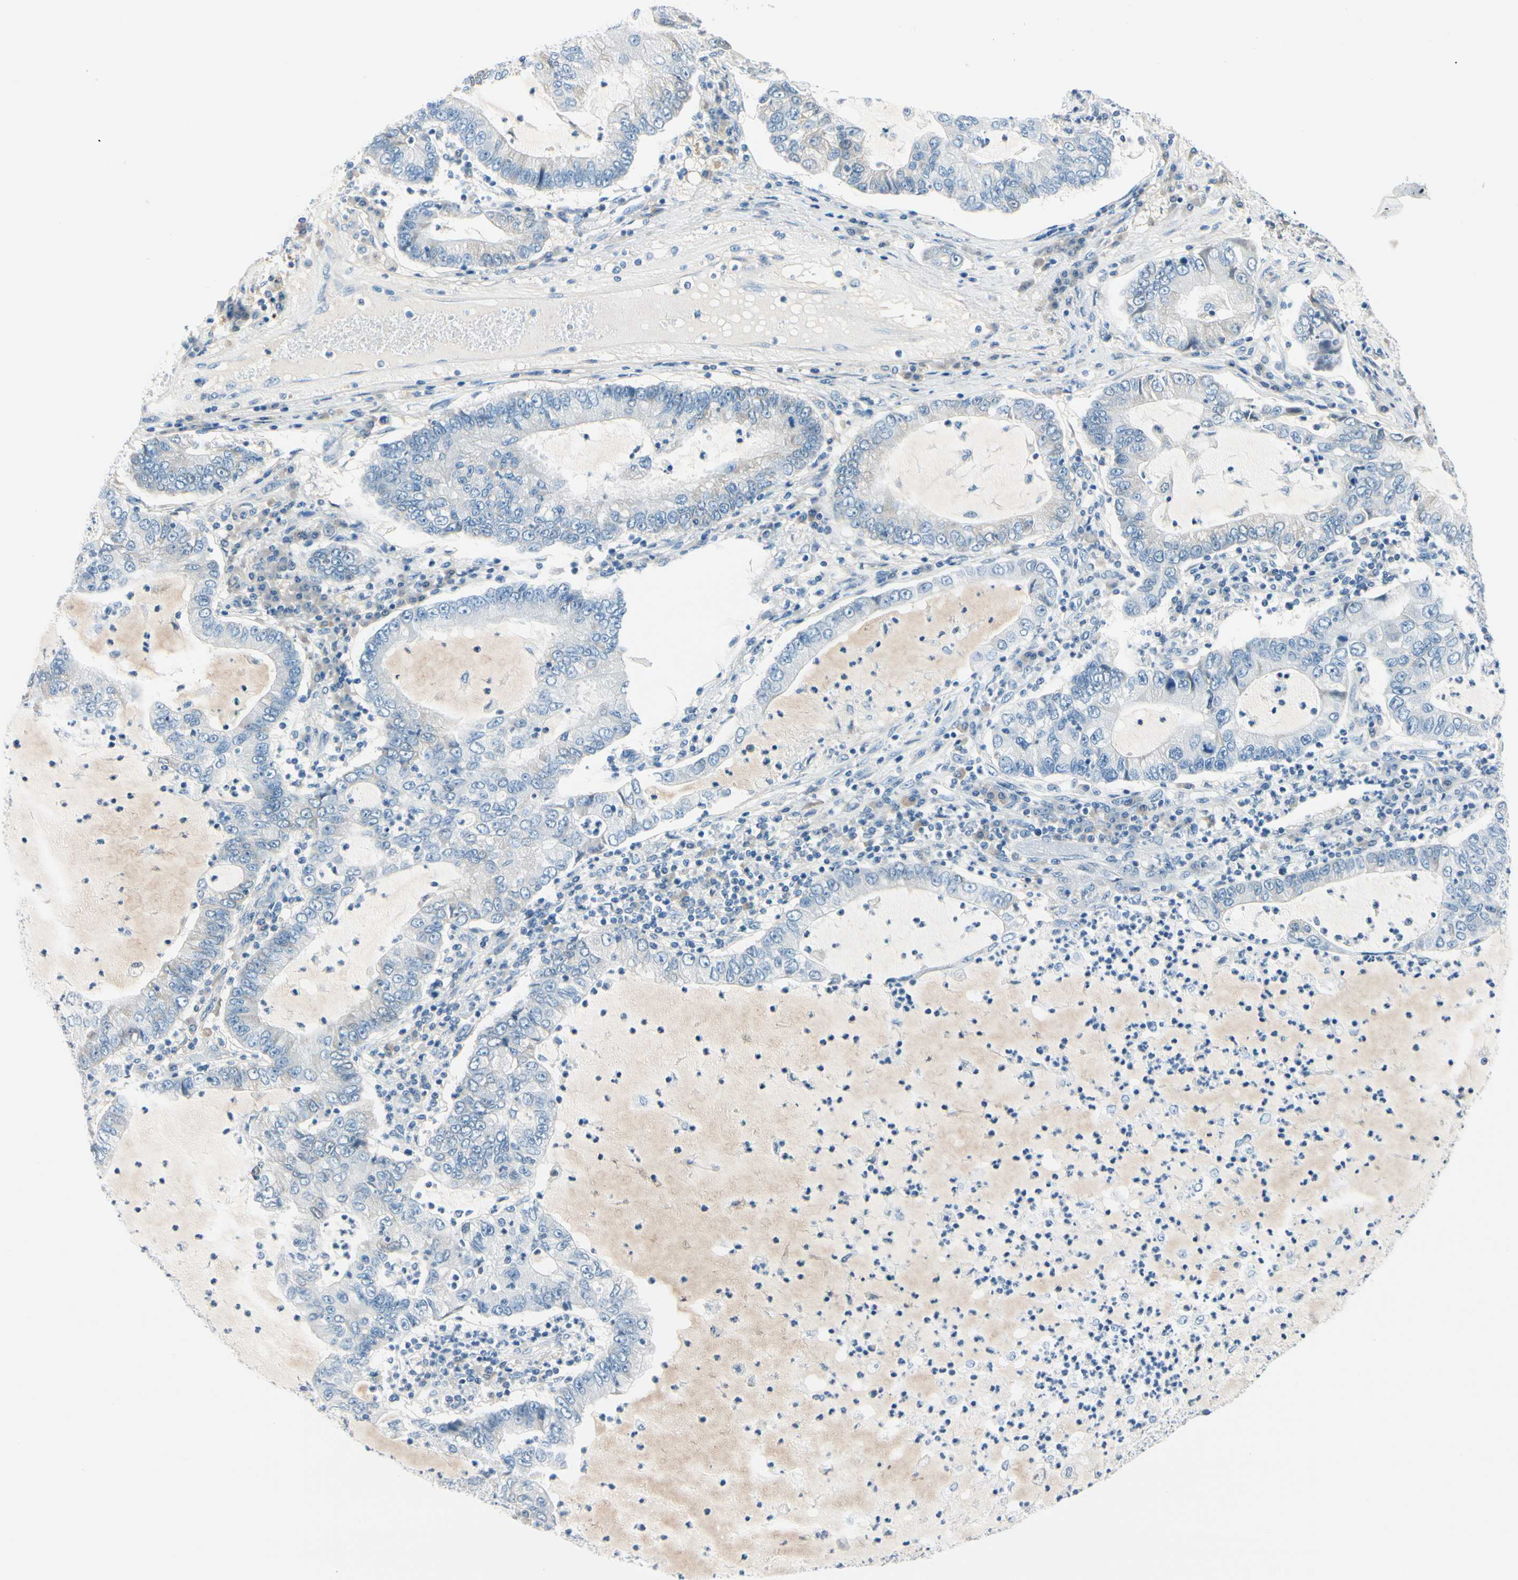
{"staining": {"intensity": "negative", "quantity": "none", "location": "none"}, "tissue": "lung cancer", "cell_type": "Tumor cells", "image_type": "cancer", "snomed": [{"axis": "morphology", "description": "Adenocarcinoma, NOS"}, {"axis": "topography", "description": "Lung"}], "caption": "This micrograph is of lung cancer stained with IHC to label a protein in brown with the nuclei are counter-stained blue. There is no positivity in tumor cells.", "gene": "PEBP1", "patient": {"sex": "female", "age": 51}}